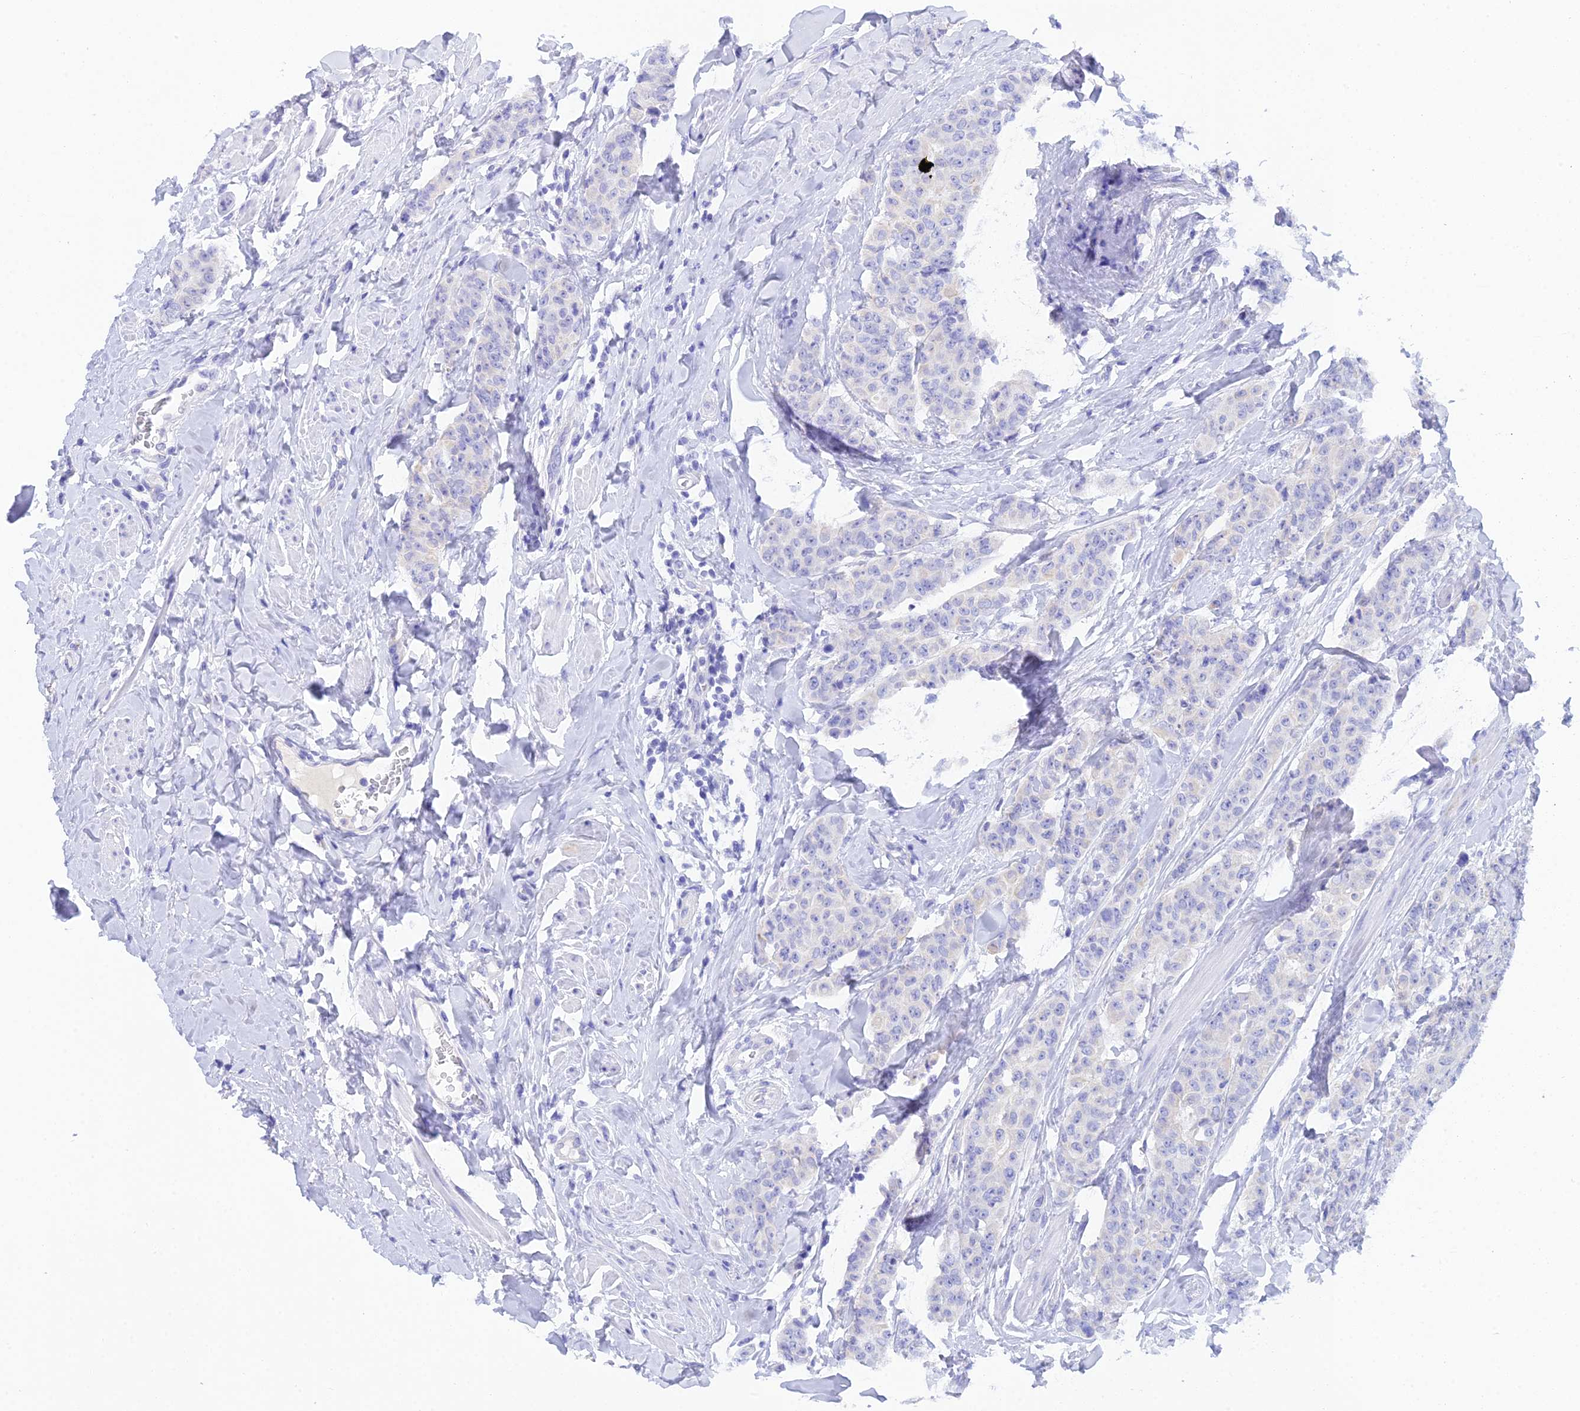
{"staining": {"intensity": "negative", "quantity": "none", "location": "none"}, "tissue": "breast cancer", "cell_type": "Tumor cells", "image_type": "cancer", "snomed": [{"axis": "morphology", "description": "Duct carcinoma"}, {"axis": "topography", "description": "Breast"}], "caption": "Tumor cells are negative for protein expression in human breast cancer (infiltrating ductal carcinoma).", "gene": "REG1A", "patient": {"sex": "female", "age": 40}}